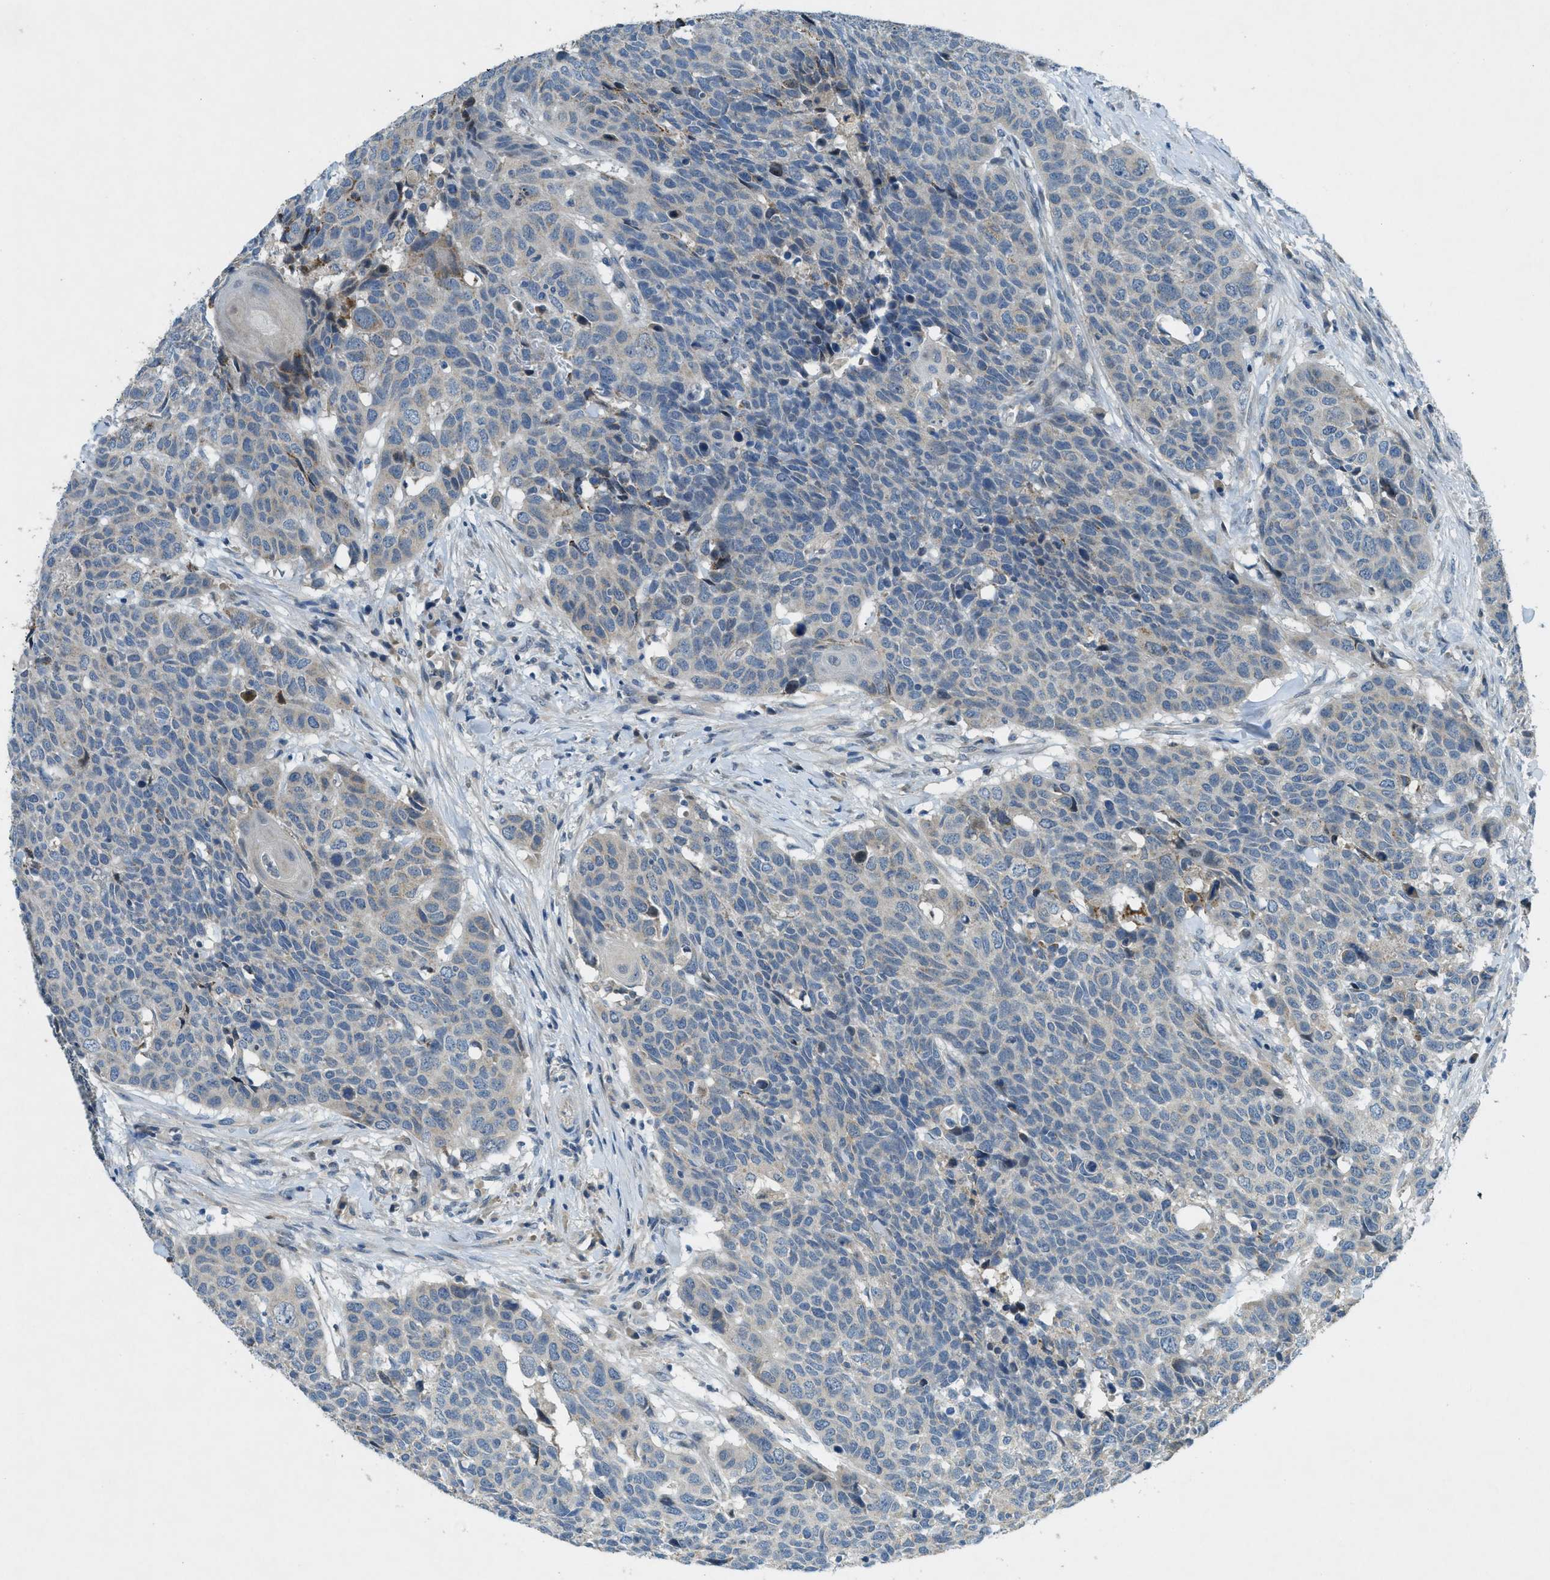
{"staining": {"intensity": "weak", "quantity": "<25%", "location": "cytoplasmic/membranous"}, "tissue": "head and neck cancer", "cell_type": "Tumor cells", "image_type": "cancer", "snomed": [{"axis": "morphology", "description": "Squamous cell carcinoma, NOS"}, {"axis": "topography", "description": "Head-Neck"}], "caption": "Immunohistochemical staining of head and neck cancer reveals no significant staining in tumor cells.", "gene": "SNX14", "patient": {"sex": "male", "age": 66}}